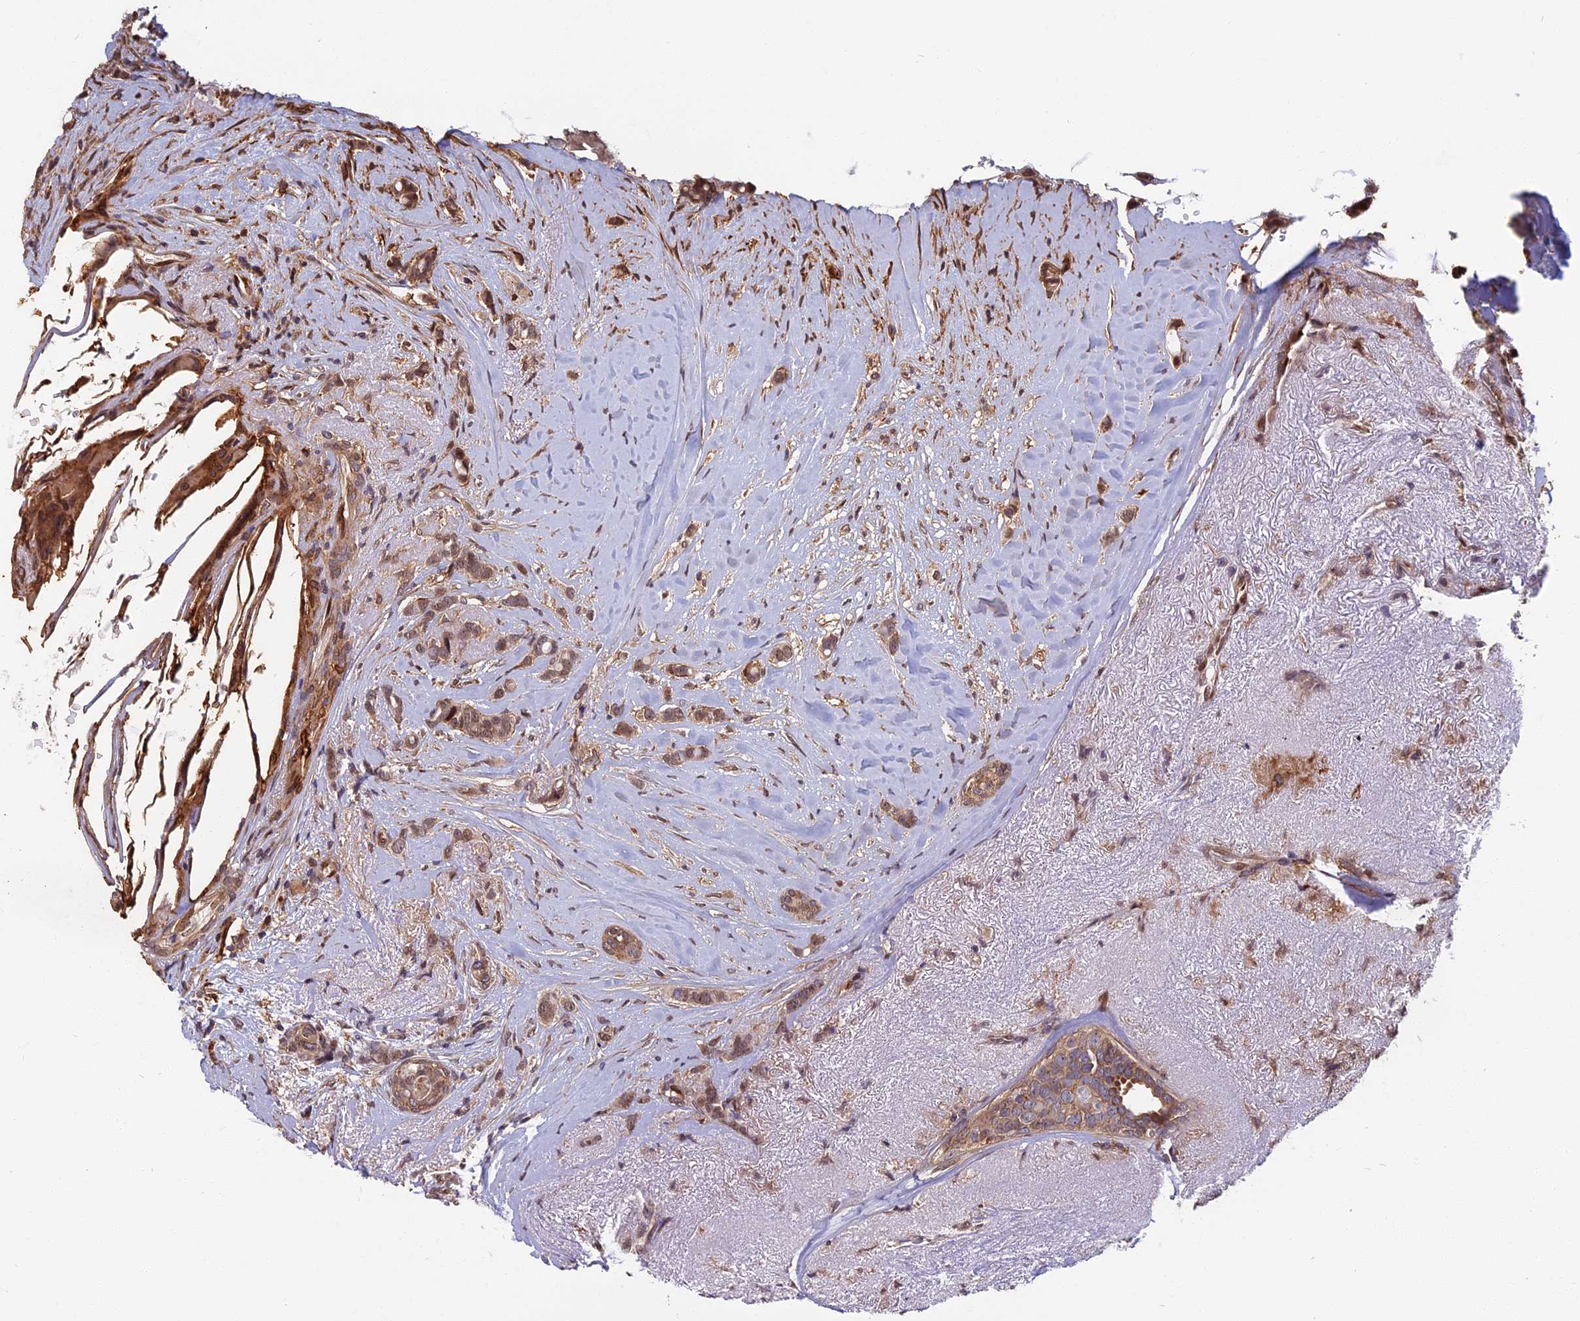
{"staining": {"intensity": "moderate", "quantity": ">75%", "location": "cytoplasmic/membranous,nuclear"}, "tissue": "breast cancer", "cell_type": "Tumor cells", "image_type": "cancer", "snomed": [{"axis": "morphology", "description": "Lobular carcinoma"}, {"axis": "topography", "description": "Breast"}], "caption": "Immunohistochemistry (IHC) image of neoplastic tissue: breast cancer stained using immunohistochemistry (IHC) displays medium levels of moderate protein expression localized specifically in the cytoplasmic/membranous and nuclear of tumor cells, appearing as a cytoplasmic/membranous and nuclear brown color.", "gene": "SPG11", "patient": {"sex": "female", "age": 51}}